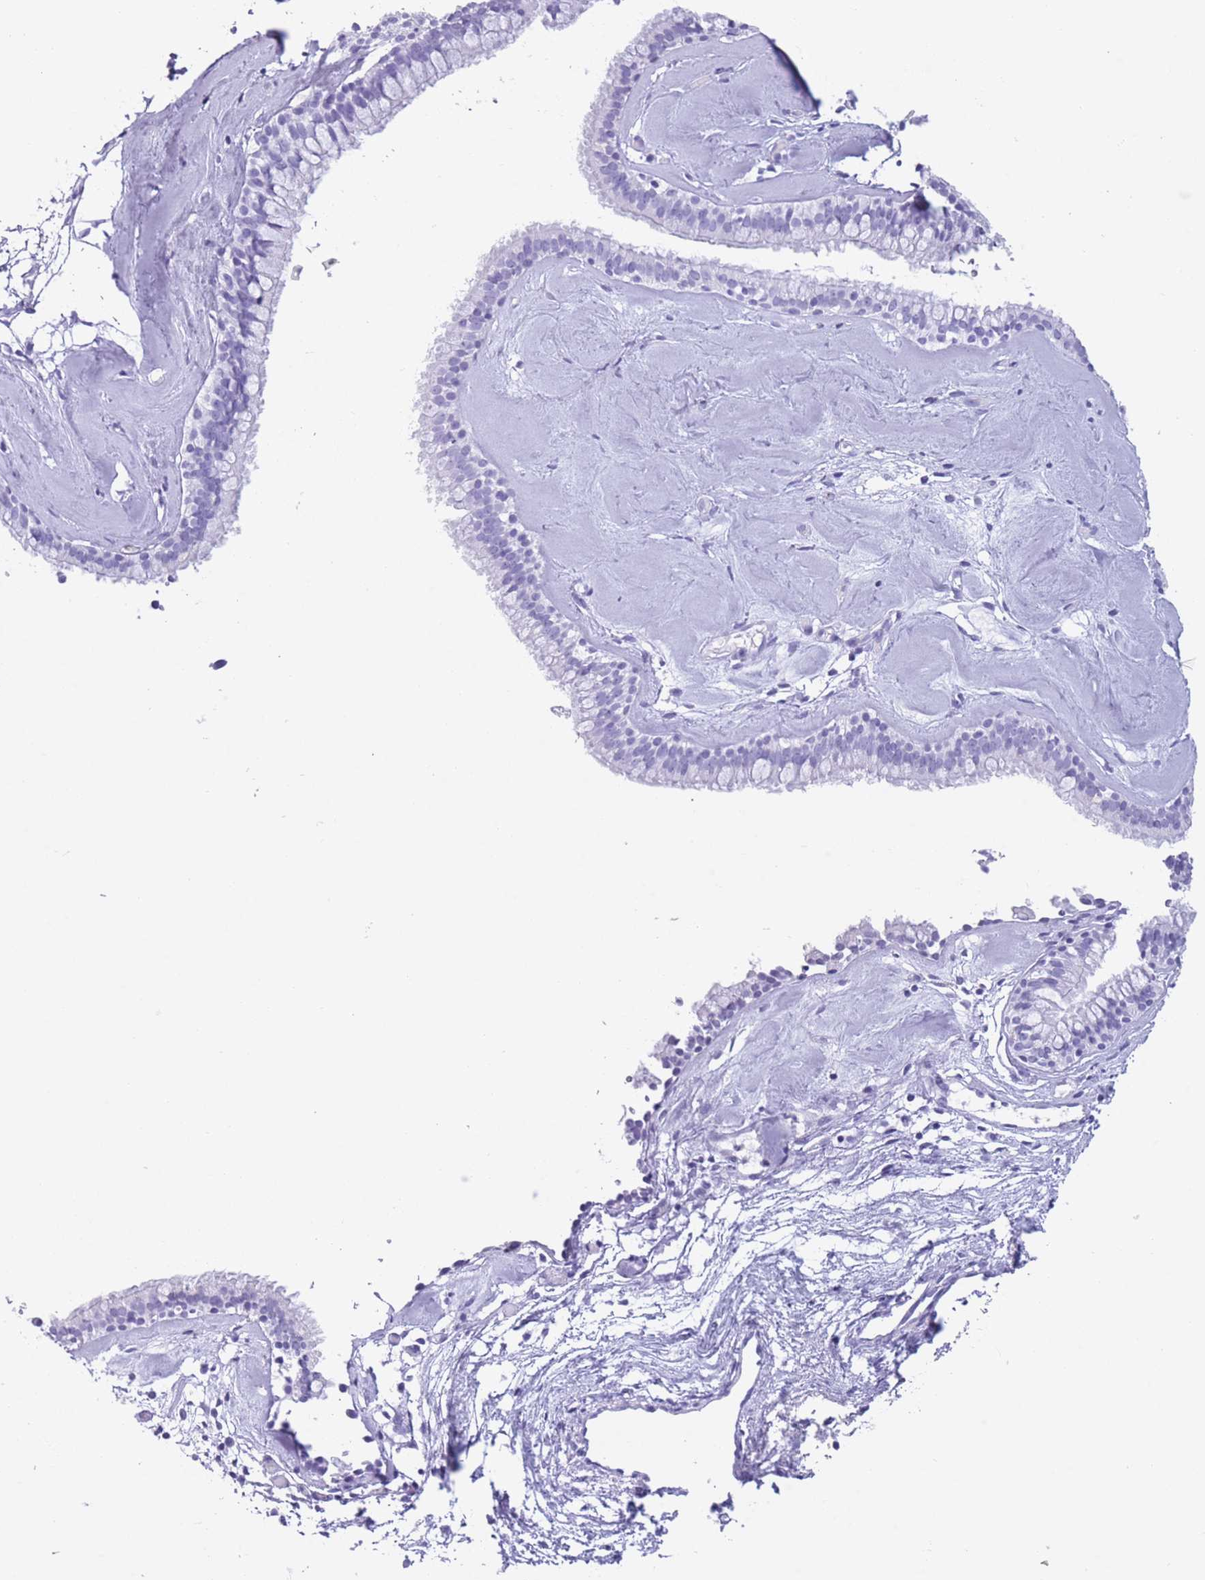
{"staining": {"intensity": "negative", "quantity": "none", "location": "none"}, "tissue": "nasopharynx", "cell_type": "Respiratory epithelial cells", "image_type": "normal", "snomed": [{"axis": "morphology", "description": "Normal tissue, NOS"}, {"axis": "topography", "description": "Nasopharynx"}], "caption": "Respiratory epithelial cells show no significant positivity in normal nasopharynx. (Immunohistochemistry, brightfield microscopy, high magnification).", "gene": "OR4F16", "patient": {"sex": "male", "age": 65}}